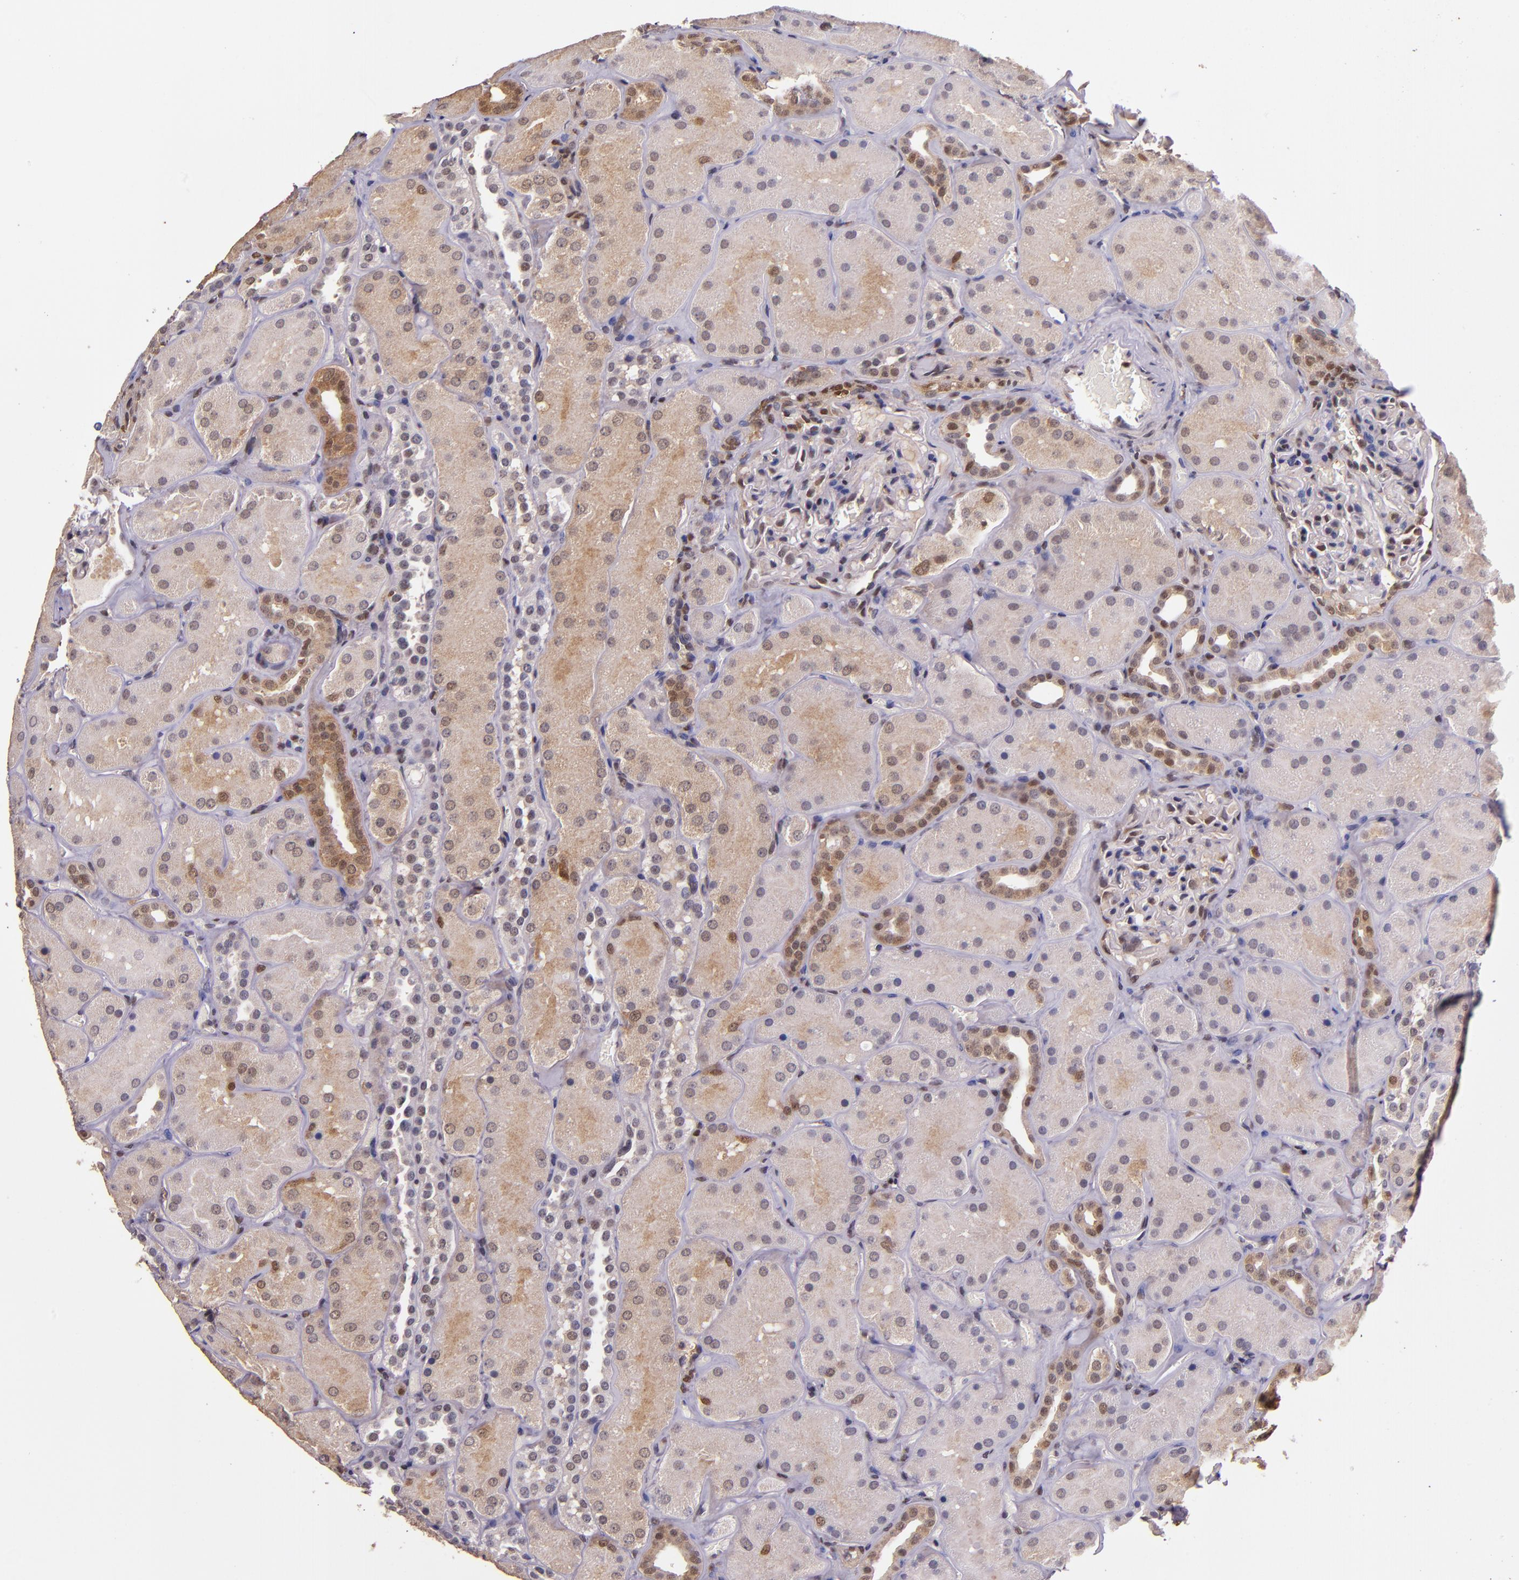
{"staining": {"intensity": "weak", "quantity": "<25%", "location": "nuclear"}, "tissue": "kidney", "cell_type": "Cells in glomeruli", "image_type": "normal", "snomed": [{"axis": "morphology", "description": "Normal tissue, NOS"}, {"axis": "topography", "description": "Kidney"}], "caption": "This is an IHC image of normal kidney. There is no expression in cells in glomeruli.", "gene": "STAT6", "patient": {"sex": "male", "age": 28}}